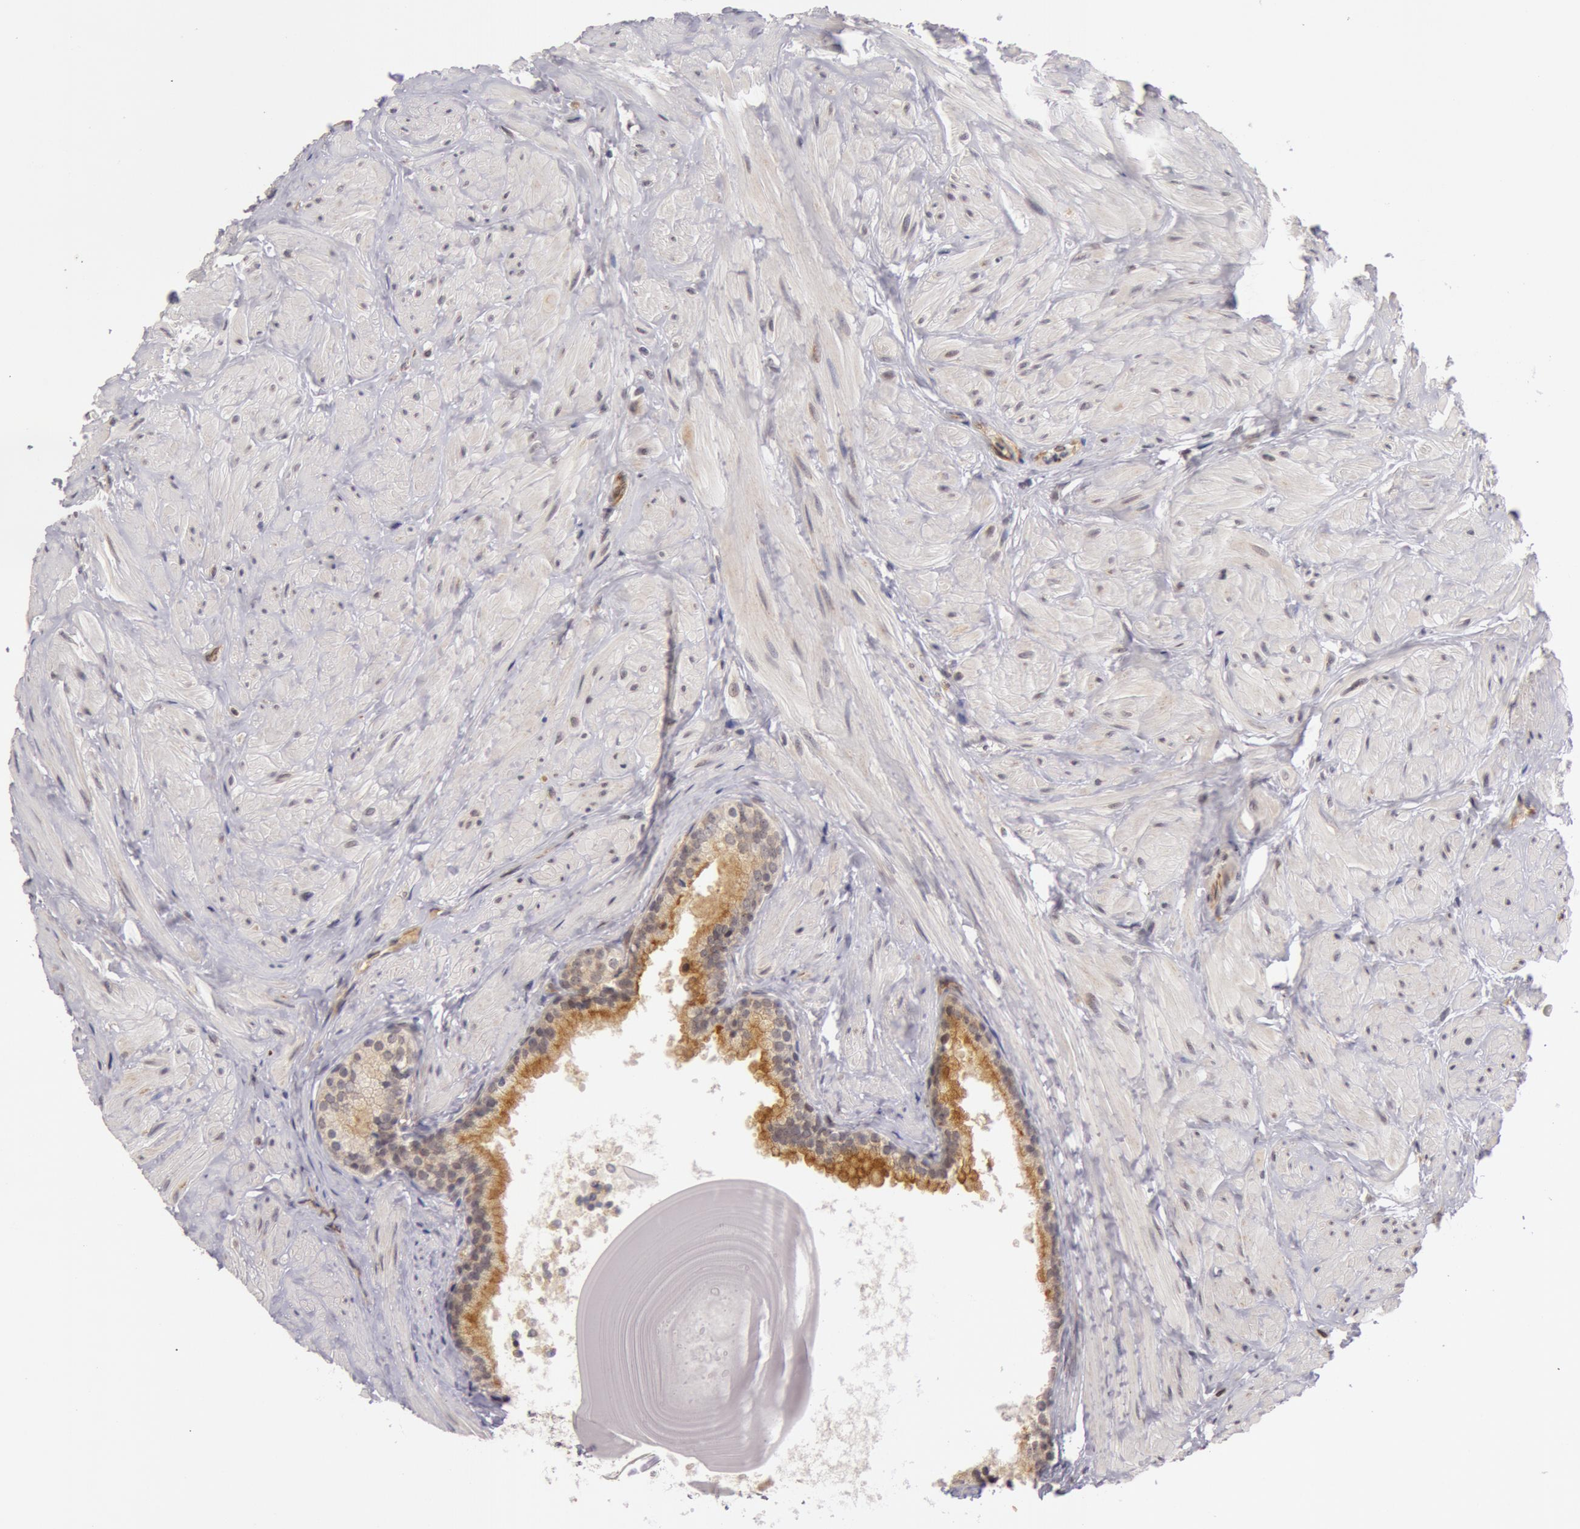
{"staining": {"intensity": "moderate", "quantity": ">75%", "location": "cytoplasmic/membranous"}, "tissue": "prostate", "cell_type": "Glandular cells", "image_type": "normal", "snomed": [{"axis": "morphology", "description": "Normal tissue, NOS"}, {"axis": "topography", "description": "Prostate"}], "caption": "Protein staining of normal prostate shows moderate cytoplasmic/membranous staining in approximately >75% of glandular cells.", "gene": "SYTL4", "patient": {"sex": "male", "age": 65}}